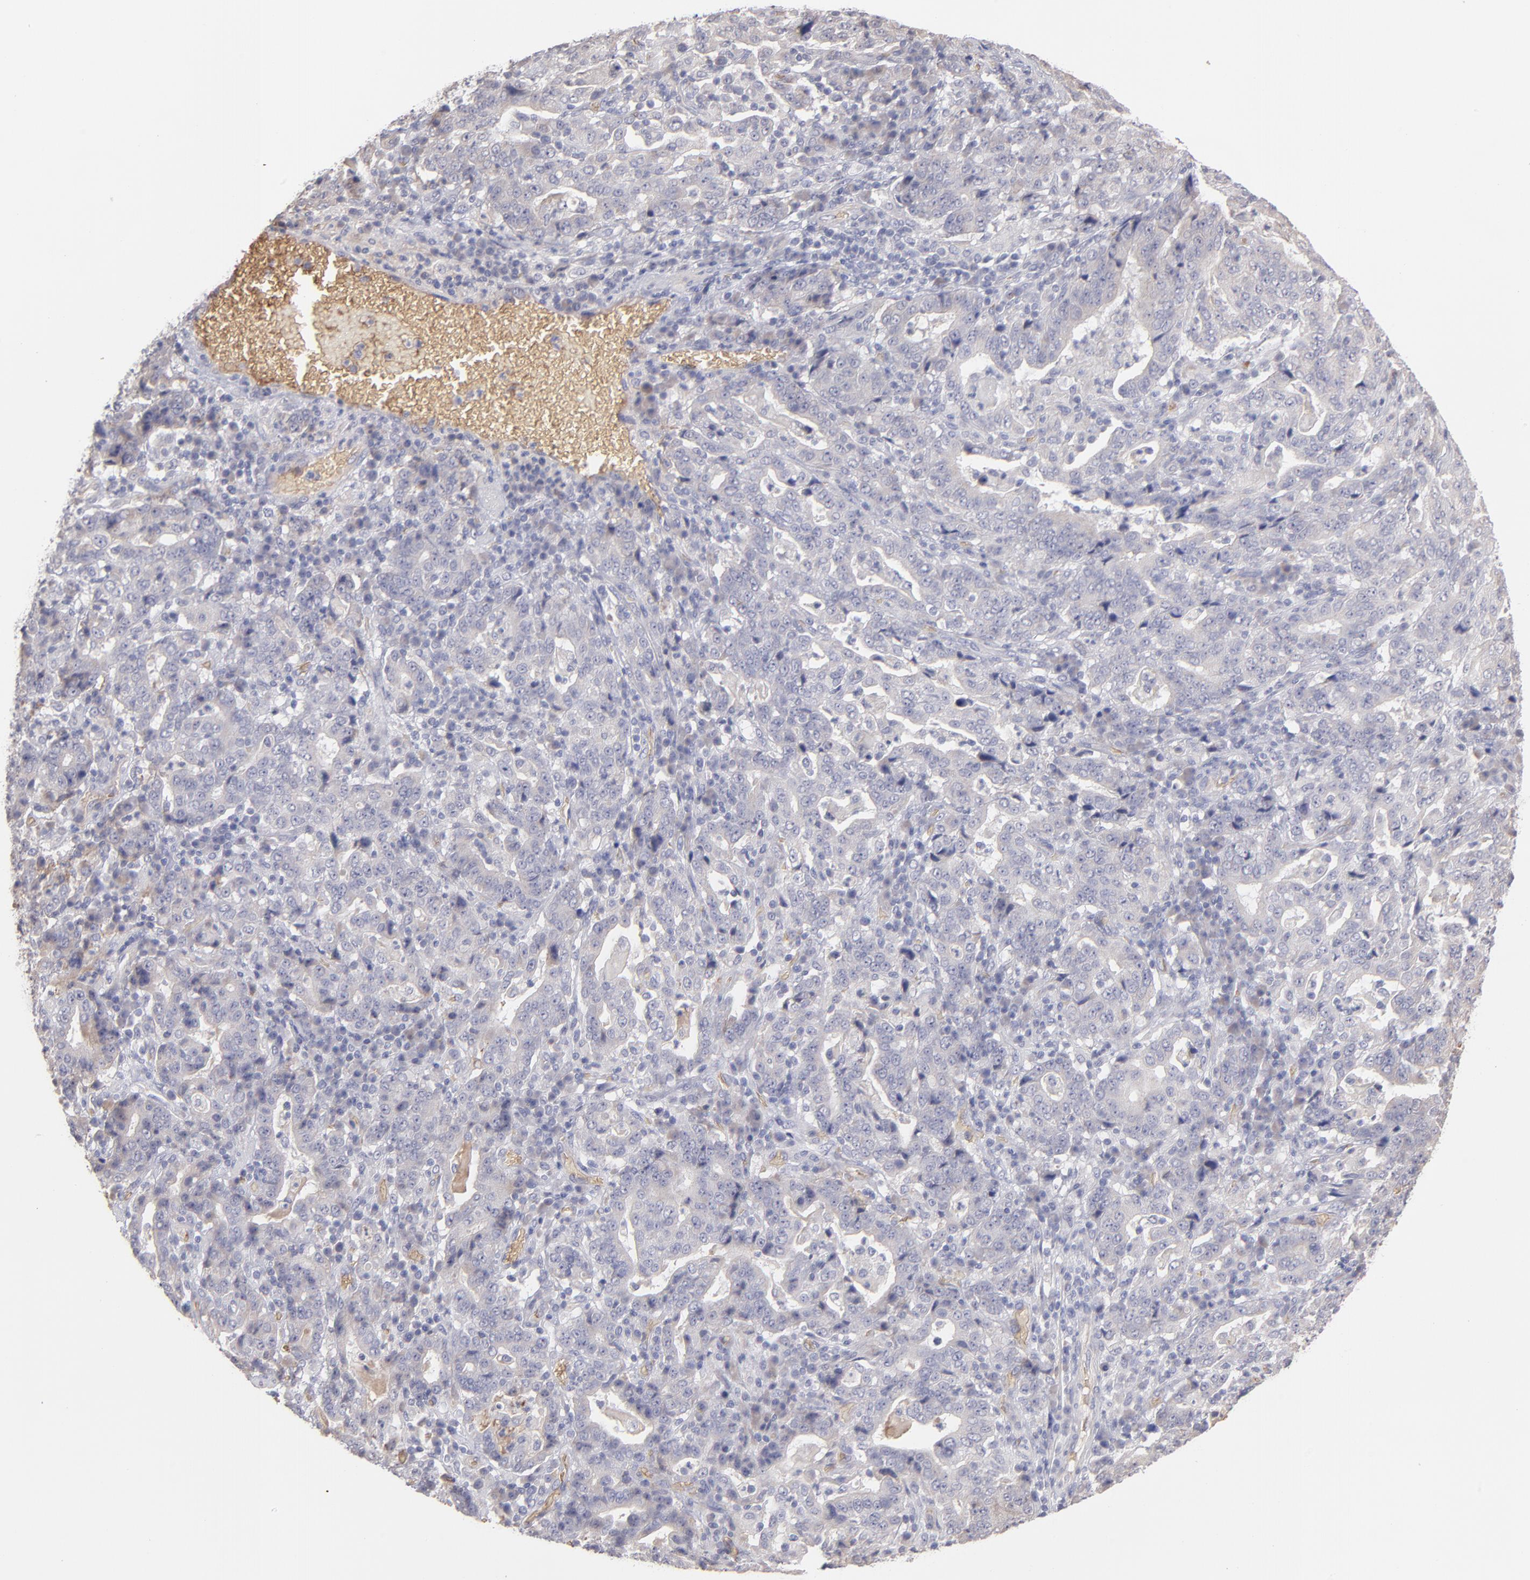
{"staining": {"intensity": "negative", "quantity": "none", "location": "none"}, "tissue": "stomach cancer", "cell_type": "Tumor cells", "image_type": "cancer", "snomed": [{"axis": "morphology", "description": "Normal tissue, NOS"}, {"axis": "morphology", "description": "Adenocarcinoma, NOS"}, {"axis": "topography", "description": "Stomach, upper"}, {"axis": "topography", "description": "Stomach"}], "caption": "Protein analysis of stomach adenocarcinoma shows no significant staining in tumor cells.", "gene": "F13B", "patient": {"sex": "male", "age": 59}}